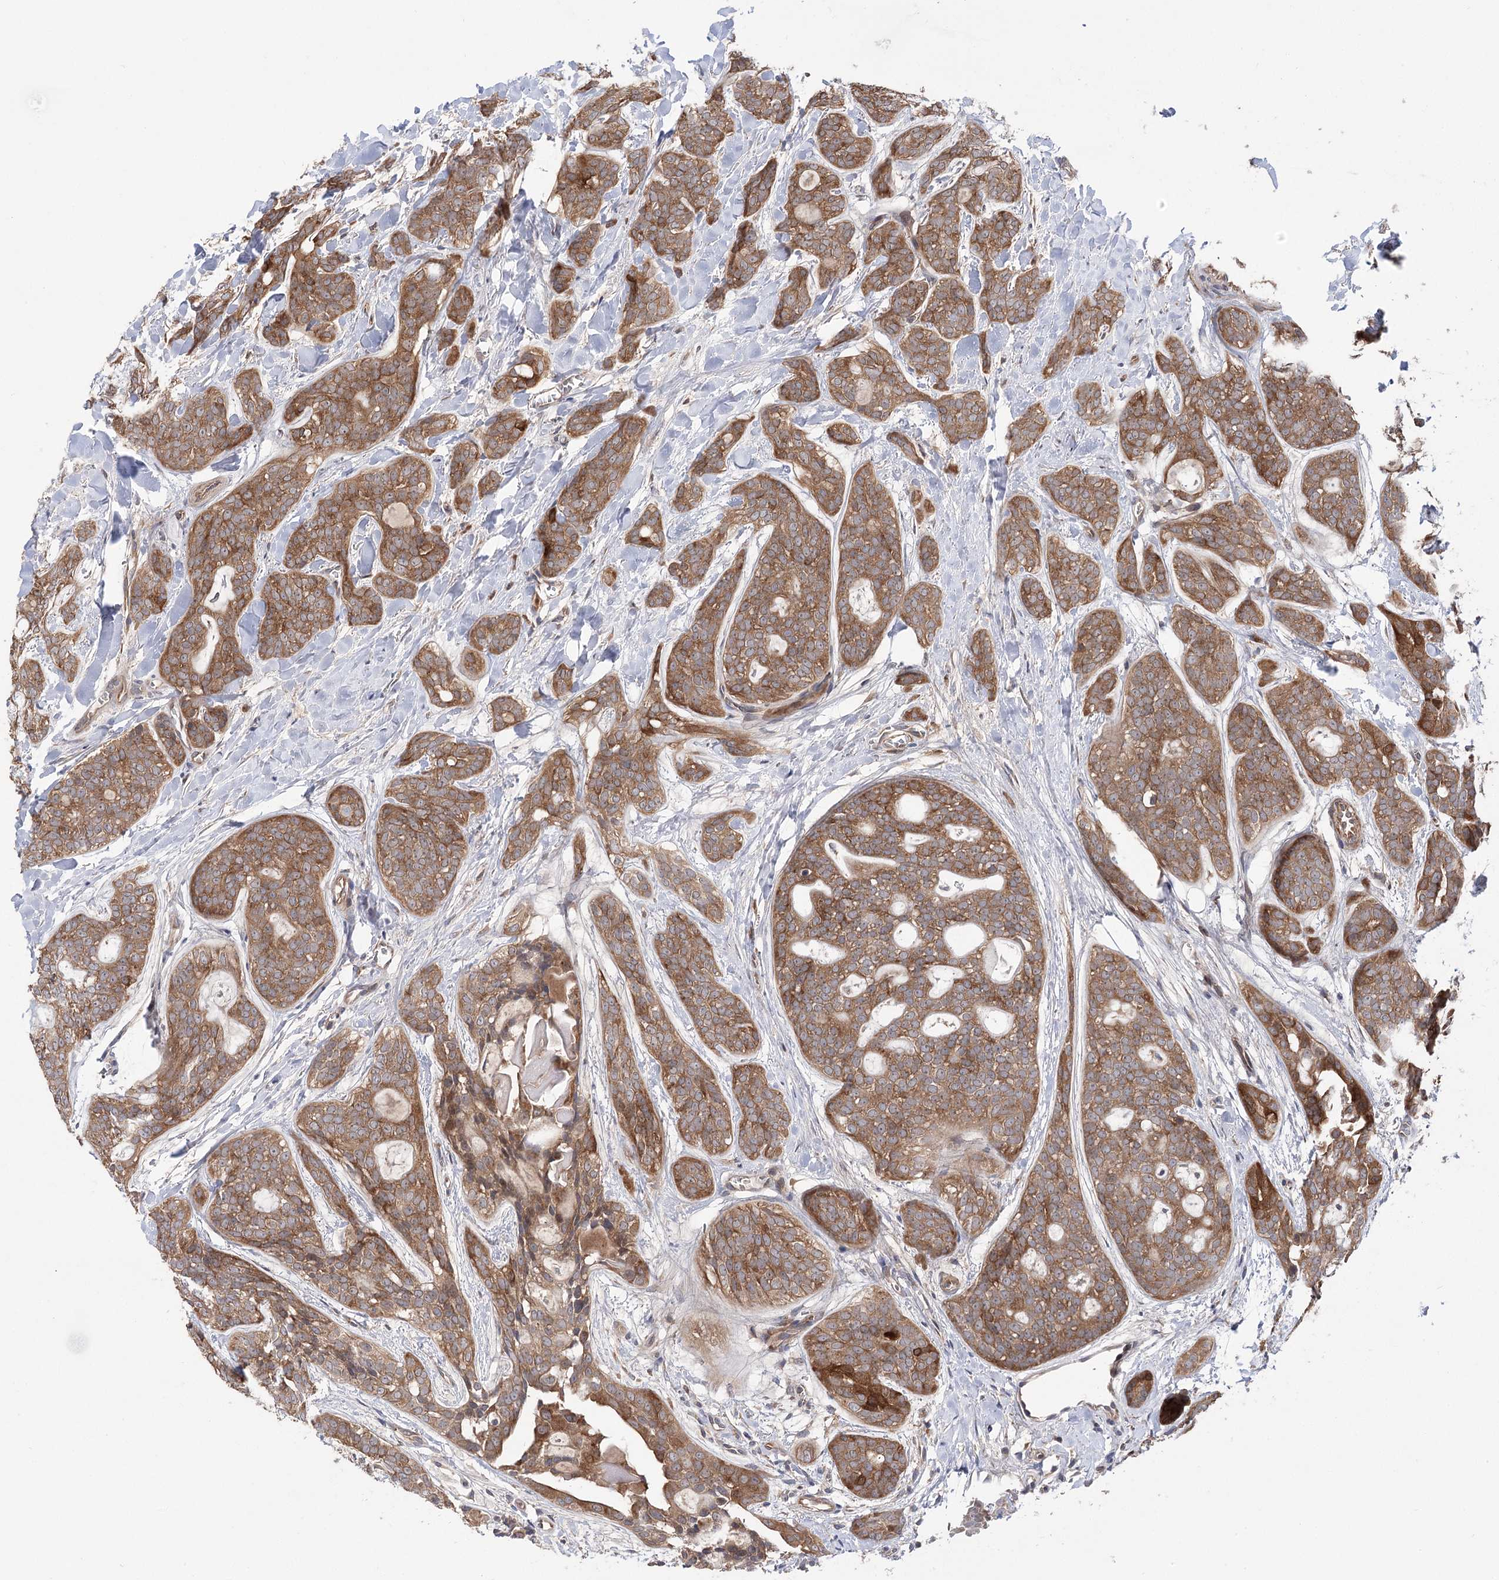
{"staining": {"intensity": "moderate", "quantity": ">75%", "location": "cytoplasmic/membranous"}, "tissue": "head and neck cancer", "cell_type": "Tumor cells", "image_type": "cancer", "snomed": [{"axis": "morphology", "description": "Adenocarcinoma, NOS"}, {"axis": "topography", "description": "Head-Neck"}], "caption": "Protein analysis of adenocarcinoma (head and neck) tissue shows moderate cytoplasmic/membranous staining in approximately >75% of tumor cells.", "gene": "VPS37B", "patient": {"sex": "male", "age": 66}}